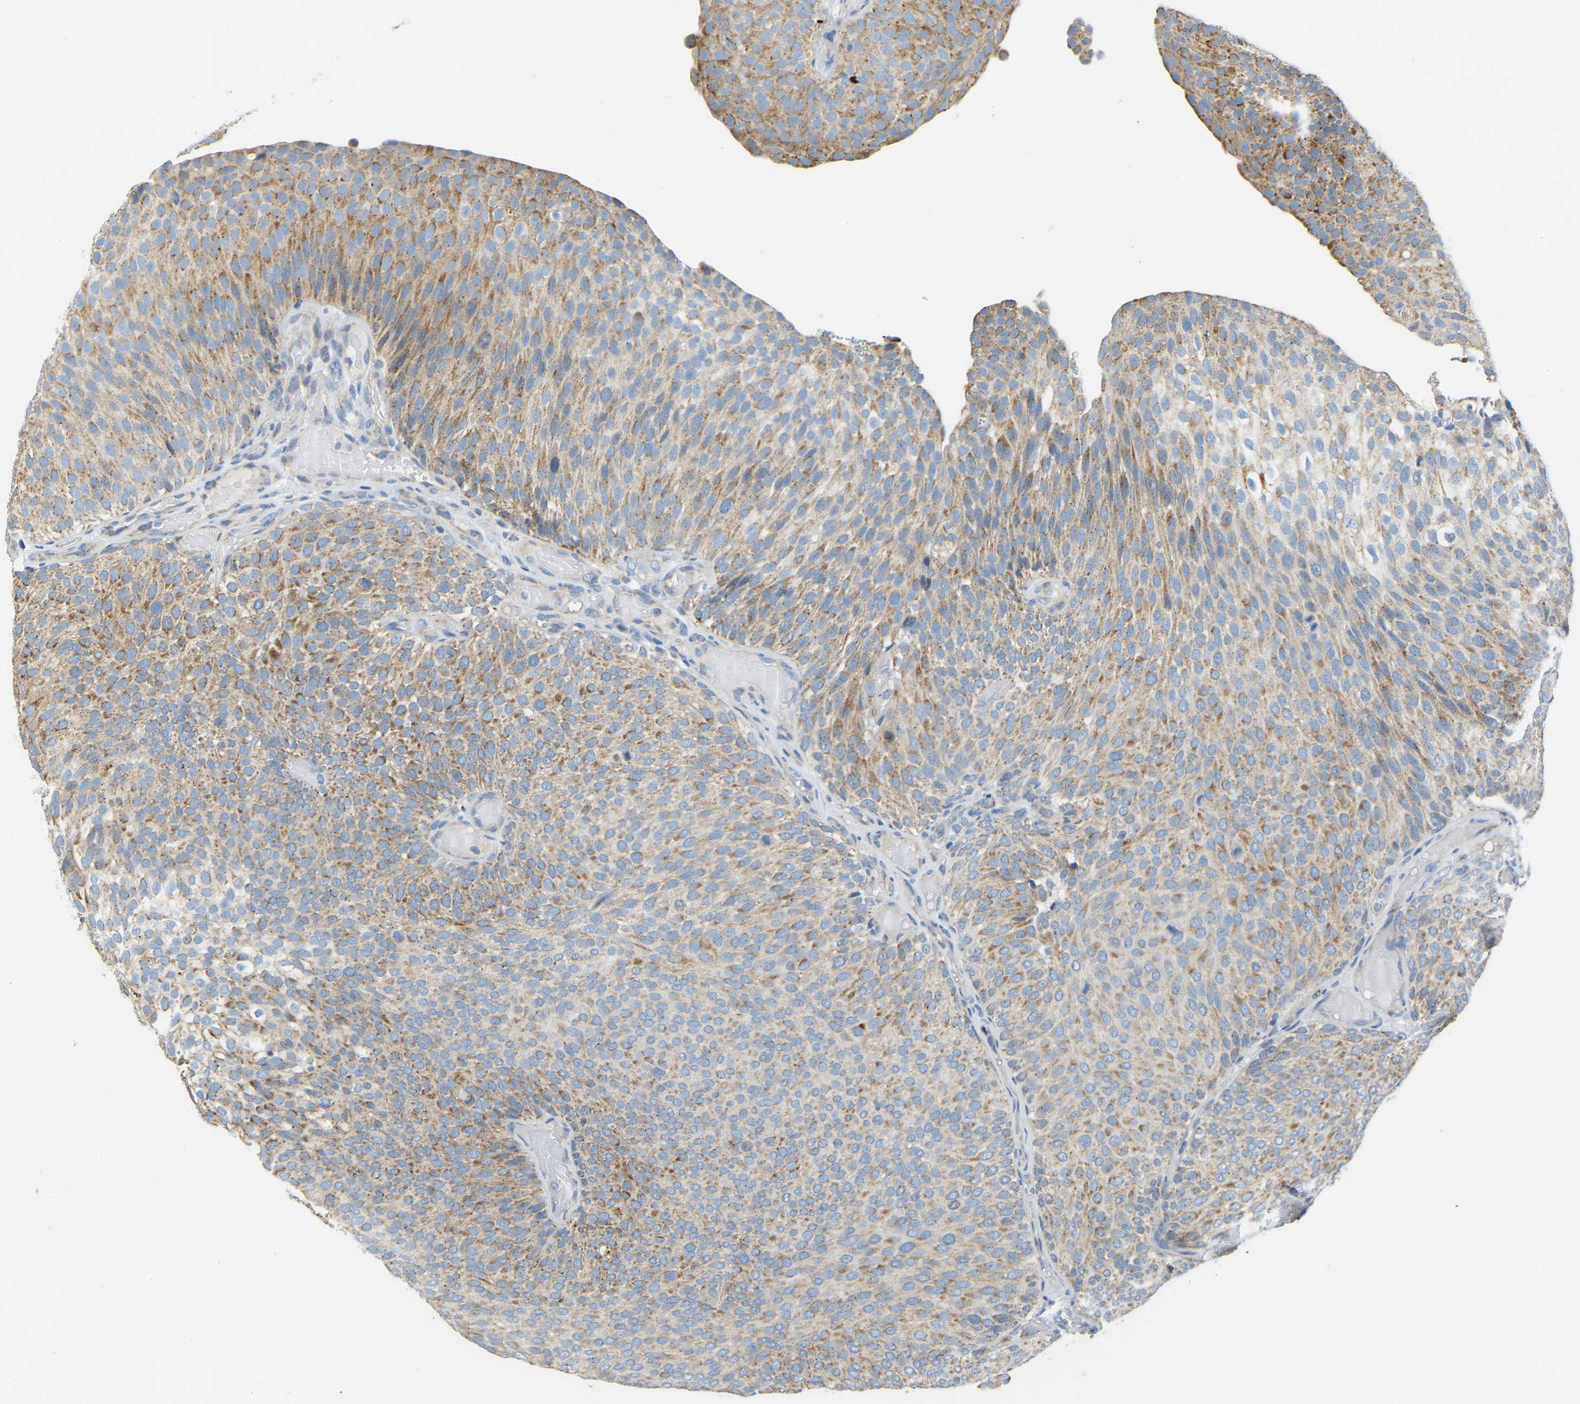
{"staining": {"intensity": "moderate", "quantity": "25%-75%", "location": "cytoplasmic/membranous"}, "tissue": "urothelial cancer", "cell_type": "Tumor cells", "image_type": "cancer", "snomed": [{"axis": "morphology", "description": "Urothelial carcinoma, Low grade"}, {"axis": "topography", "description": "Urinary bladder"}], "caption": "A photomicrograph of low-grade urothelial carcinoma stained for a protein shows moderate cytoplasmic/membranous brown staining in tumor cells.", "gene": "GDA", "patient": {"sex": "male", "age": 78}}